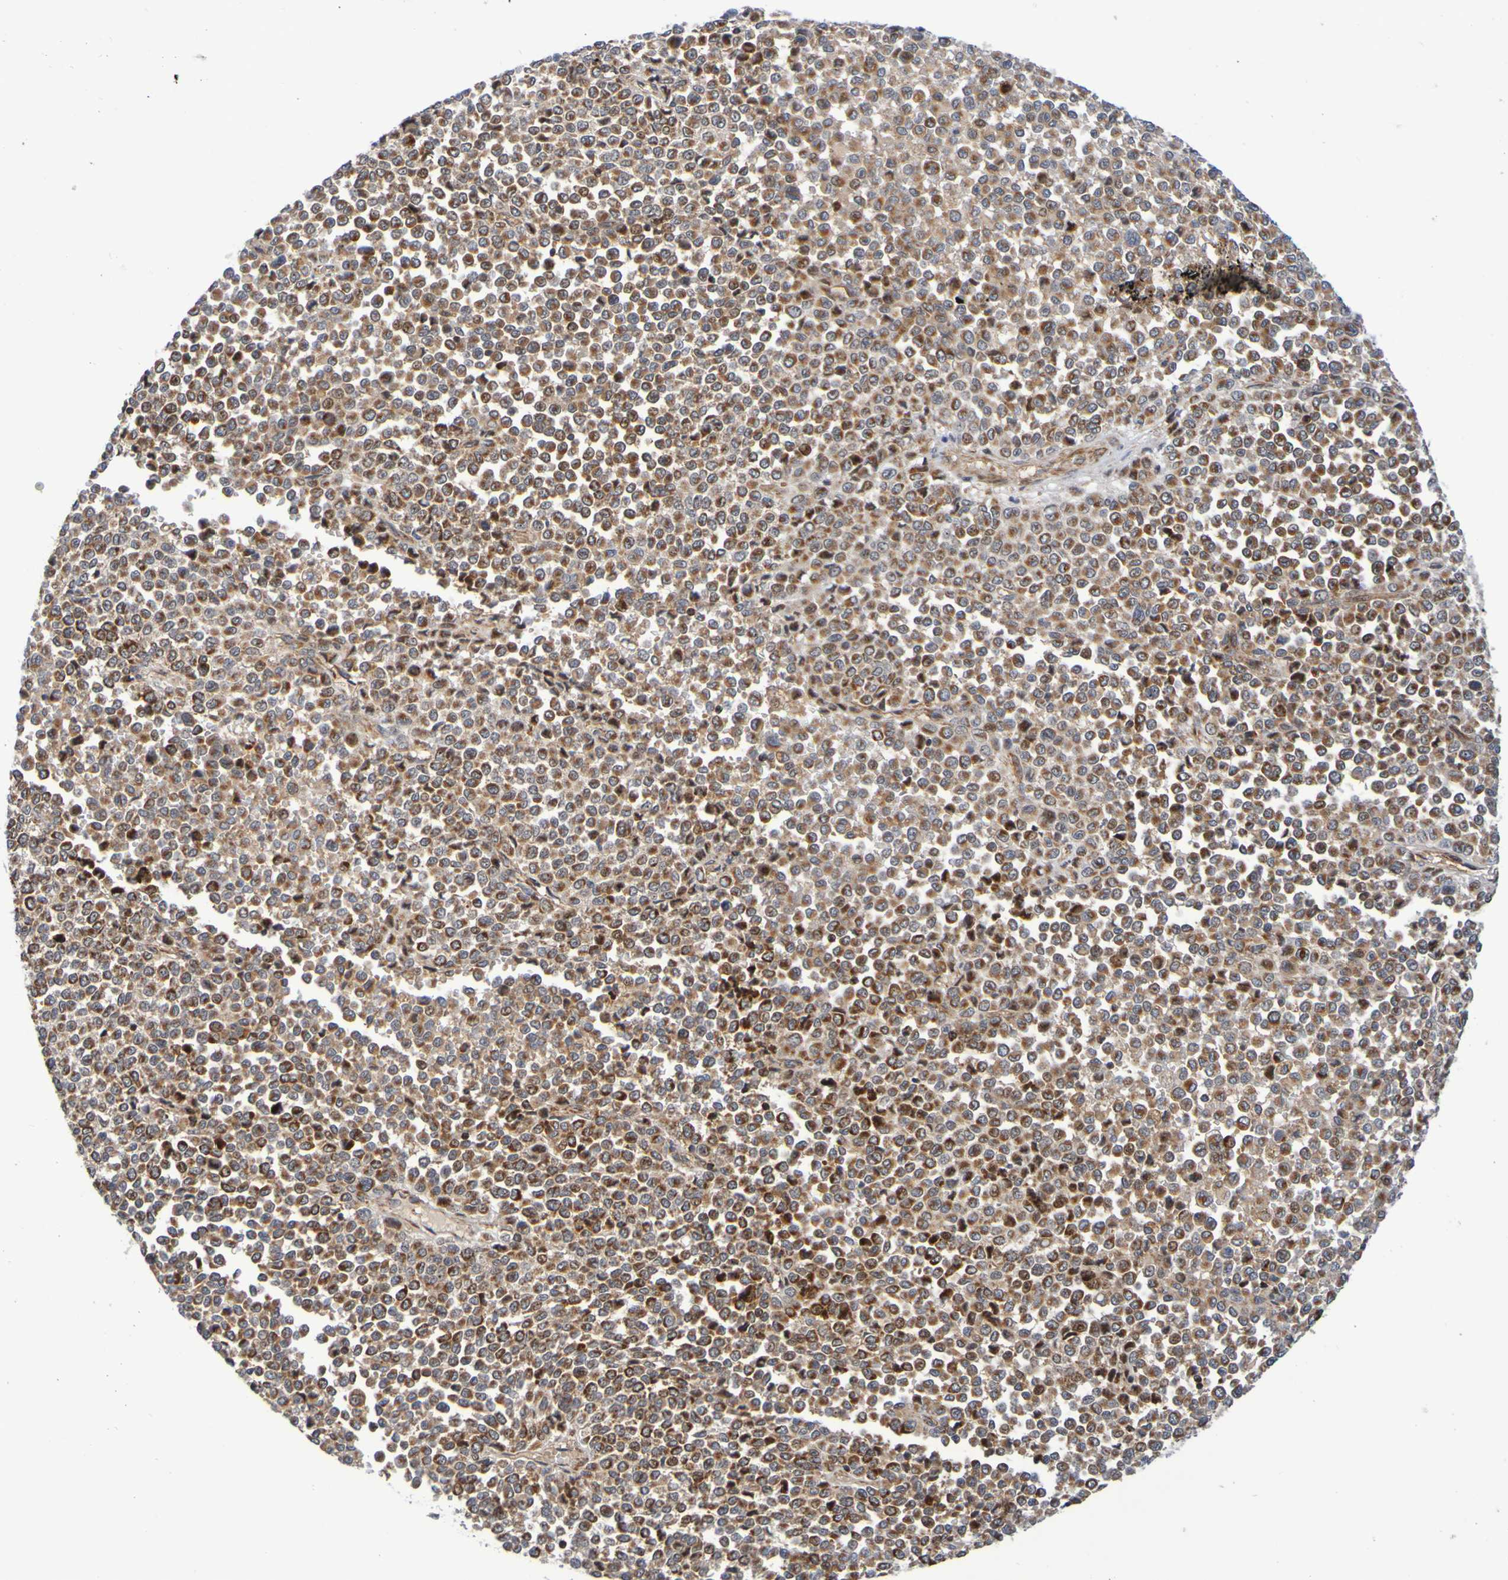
{"staining": {"intensity": "strong", "quantity": ">75%", "location": "cytoplasmic/membranous"}, "tissue": "melanoma", "cell_type": "Tumor cells", "image_type": "cancer", "snomed": [{"axis": "morphology", "description": "Malignant melanoma, Metastatic site"}, {"axis": "topography", "description": "Pancreas"}], "caption": "Immunohistochemical staining of melanoma exhibits high levels of strong cytoplasmic/membranous protein staining in approximately >75% of tumor cells. The staining was performed using DAB, with brown indicating positive protein expression. Nuclei are stained blue with hematoxylin.", "gene": "CCDC51", "patient": {"sex": "female", "age": 30}}